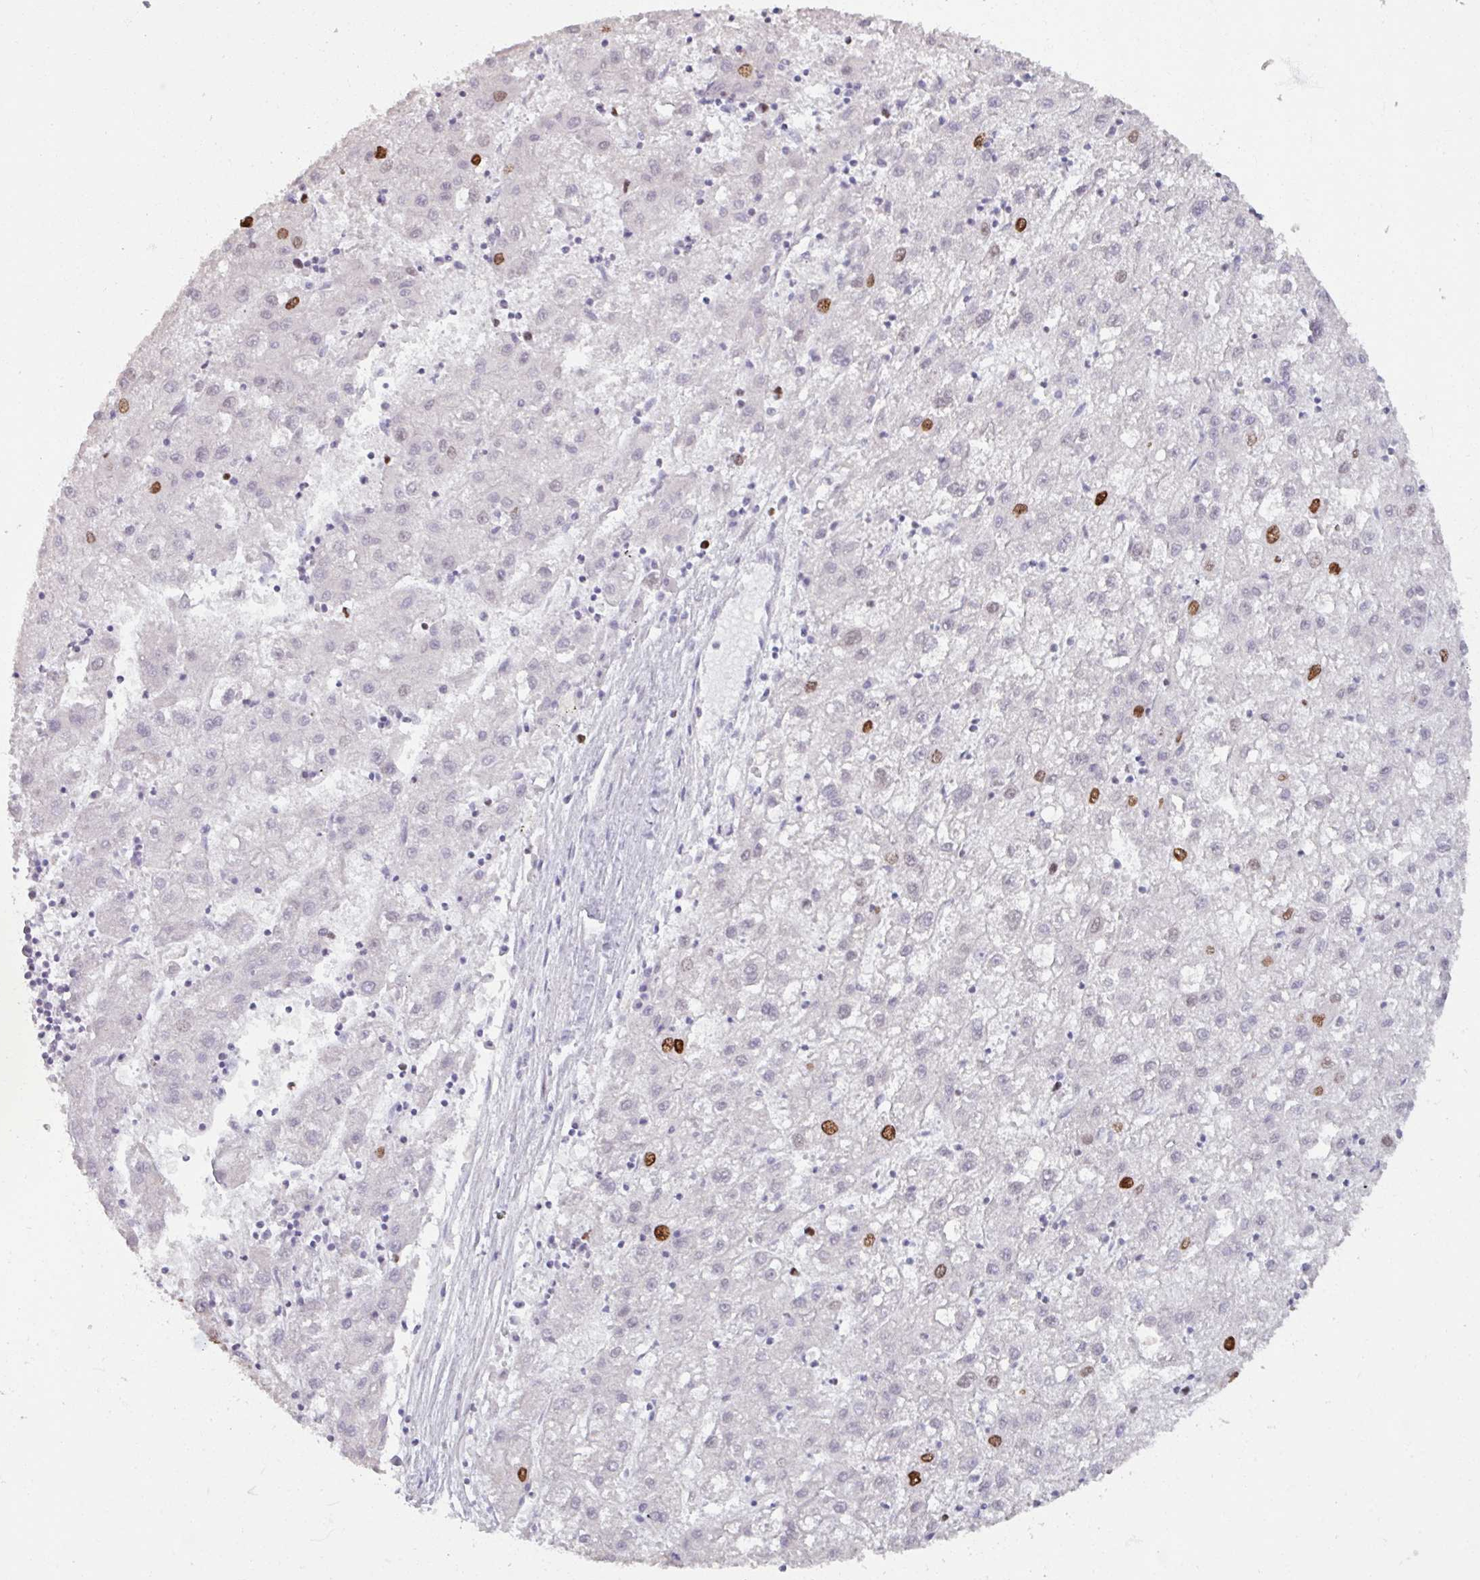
{"staining": {"intensity": "strong", "quantity": "<25%", "location": "nuclear"}, "tissue": "liver cancer", "cell_type": "Tumor cells", "image_type": "cancer", "snomed": [{"axis": "morphology", "description": "Carcinoma, Hepatocellular, NOS"}, {"axis": "topography", "description": "Liver"}], "caption": "Immunohistochemistry (IHC) staining of liver hepatocellular carcinoma, which shows medium levels of strong nuclear staining in about <25% of tumor cells indicating strong nuclear protein positivity. The staining was performed using DAB (3,3'-diaminobenzidine) (brown) for protein detection and nuclei were counterstained in hematoxylin (blue).", "gene": "ATAD2", "patient": {"sex": "male", "age": 72}}